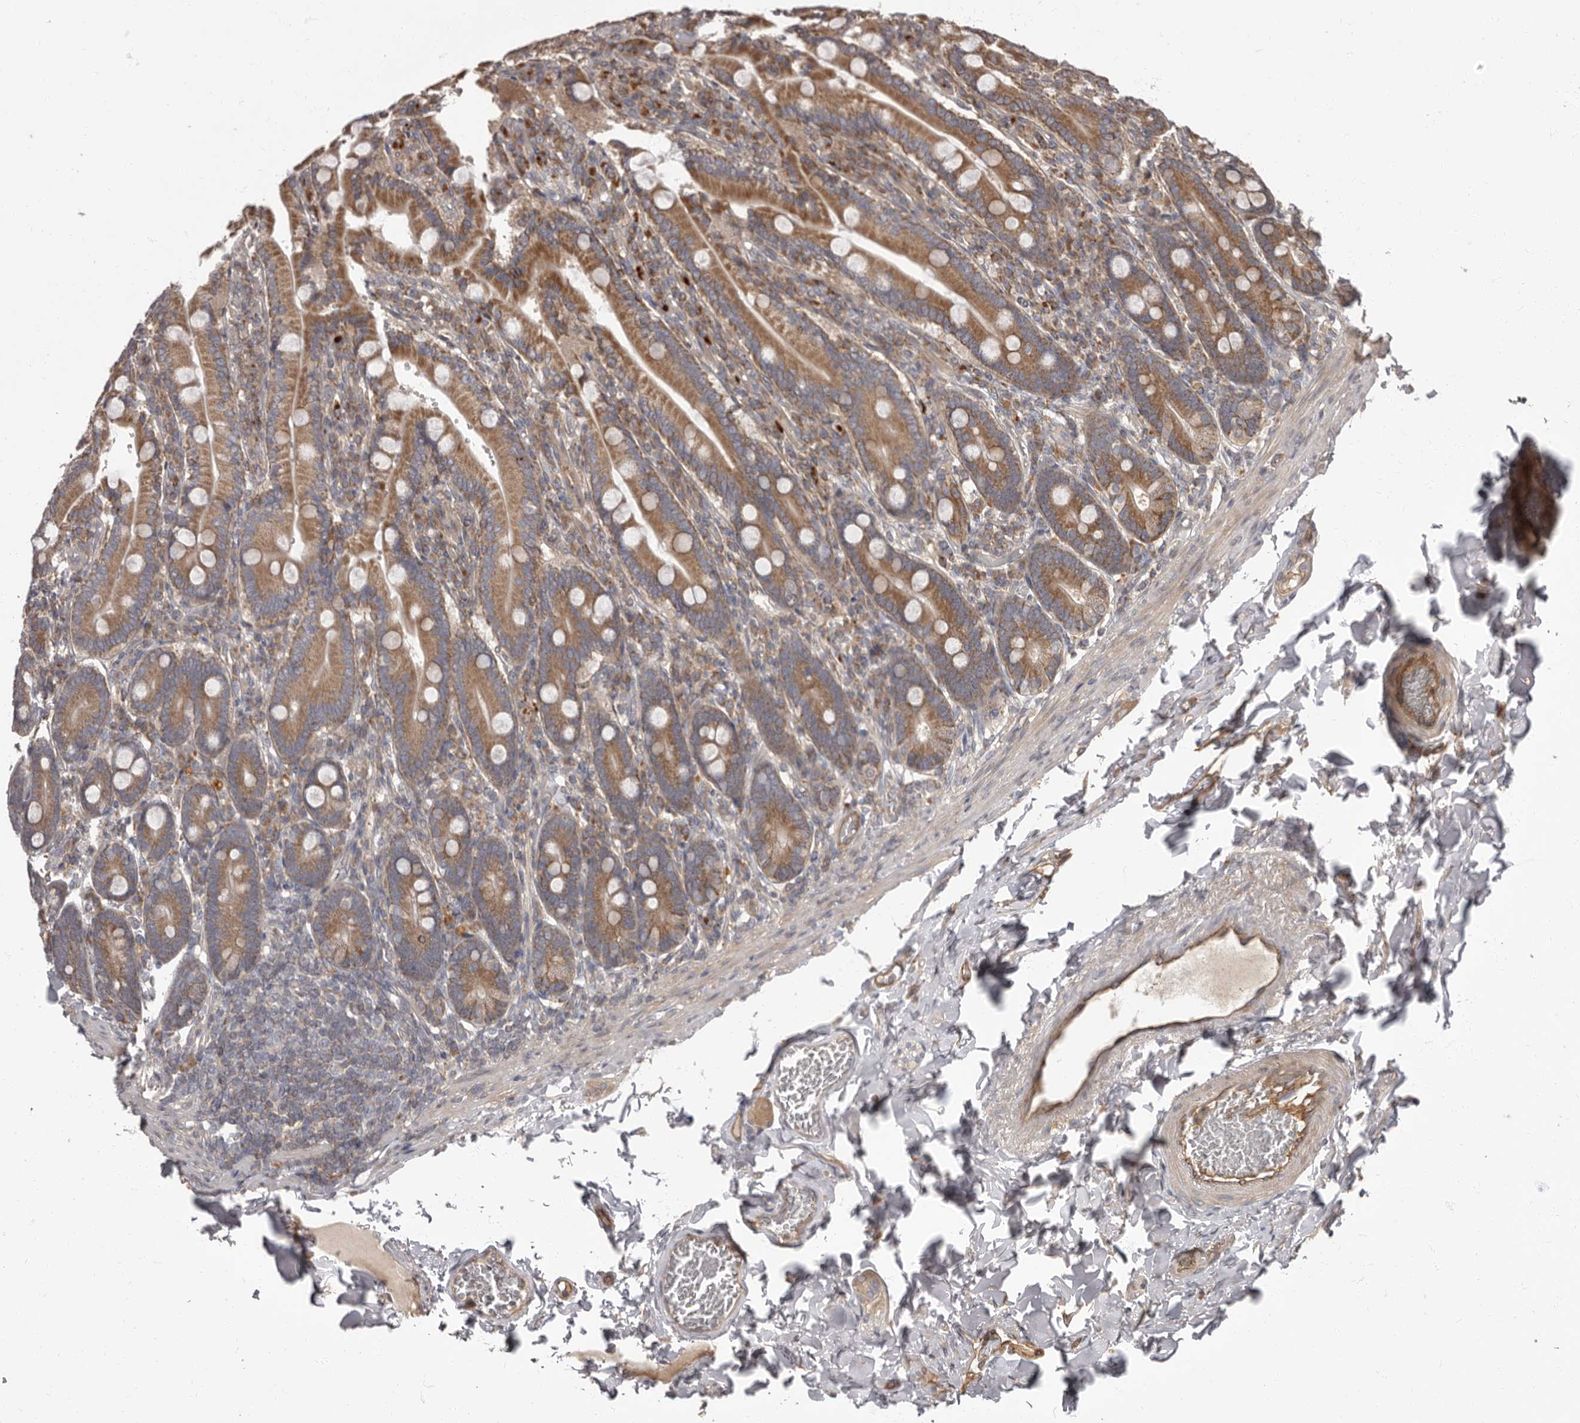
{"staining": {"intensity": "moderate", "quantity": ">75%", "location": "cytoplasmic/membranous"}, "tissue": "duodenum", "cell_type": "Glandular cells", "image_type": "normal", "snomed": [{"axis": "morphology", "description": "Normal tissue, NOS"}, {"axis": "topography", "description": "Duodenum"}], "caption": "Immunohistochemistry (IHC) of benign duodenum shows medium levels of moderate cytoplasmic/membranous expression in approximately >75% of glandular cells.", "gene": "ADCY2", "patient": {"sex": "female", "age": 62}}